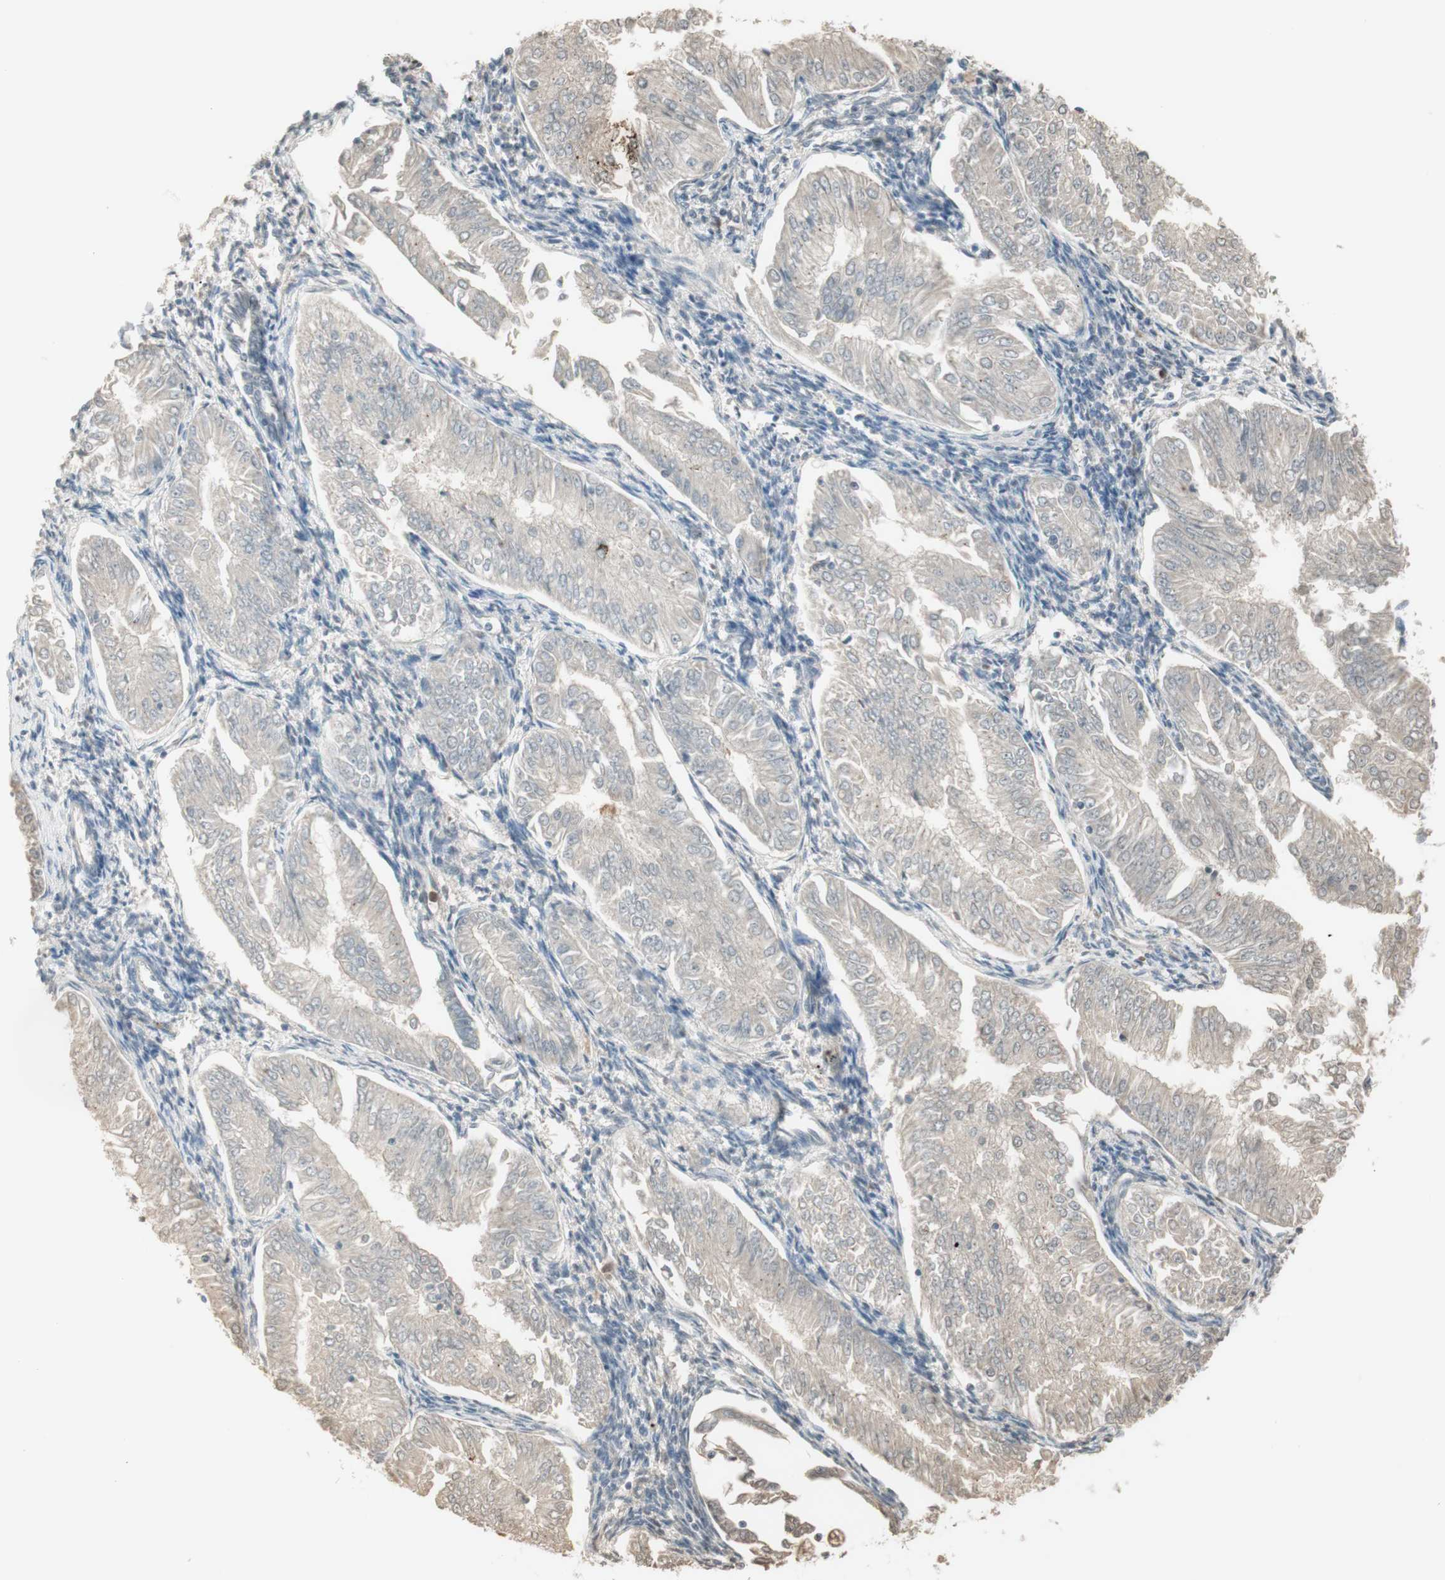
{"staining": {"intensity": "weak", "quantity": ">75%", "location": "cytoplasmic/membranous"}, "tissue": "endometrial cancer", "cell_type": "Tumor cells", "image_type": "cancer", "snomed": [{"axis": "morphology", "description": "Adenocarcinoma, NOS"}, {"axis": "topography", "description": "Endometrium"}], "caption": "IHC image of neoplastic tissue: endometrial cancer (adenocarcinoma) stained using immunohistochemistry exhibits low levels of weak protein expression localized specifically in the cytoplasmic/membranous of tumor cells, appearing as a cytoplasmic/membranous brown color.", "gene": "IFNG", "patient": {"sex": "female", "age": 53}}